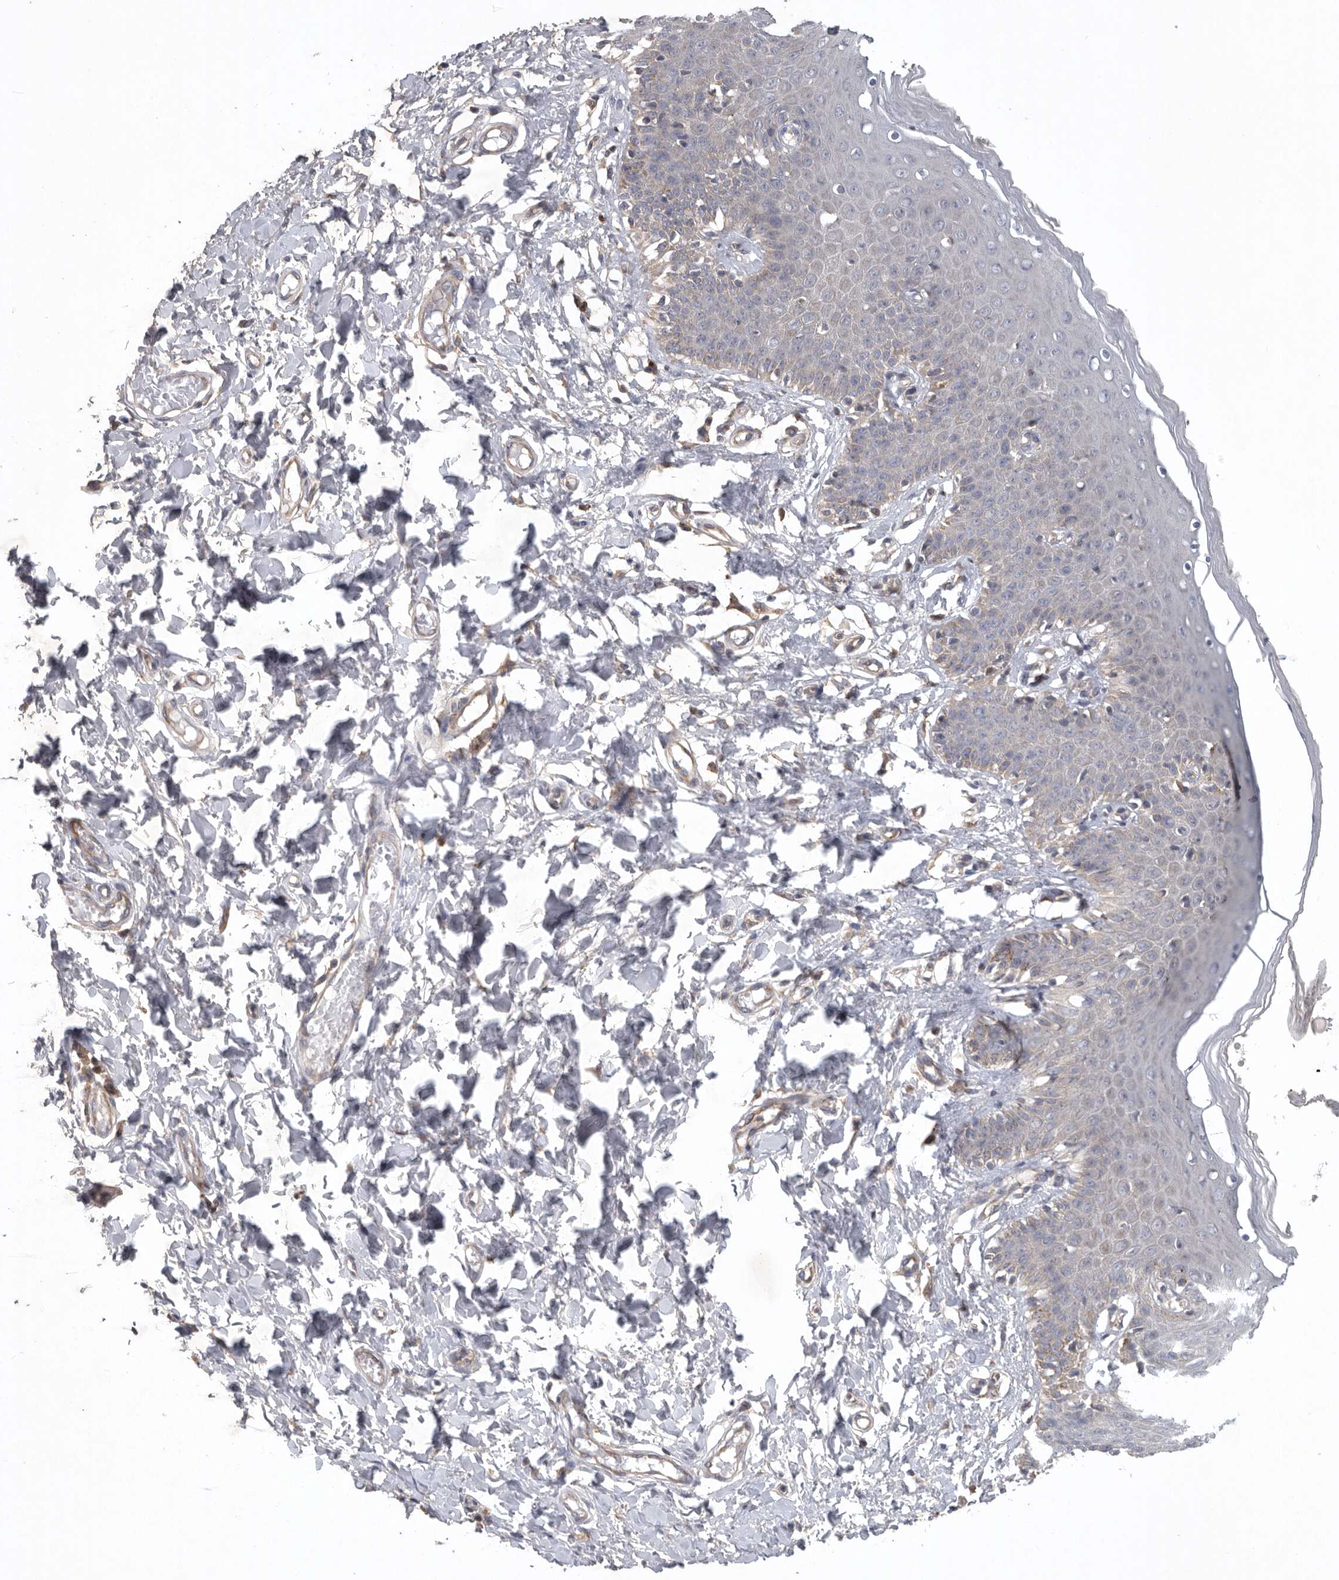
{"staining": {"intensity": "moderate", "quantity": "25%-75%", "location": "cytoplasmic/membranous"}, "tissue": "skin", "cell_type": "Epidermal cells", "image_type": "normal", "snomed": [{"axis": "morphology", "description": "Normal tissue, NOS"}, {"axis": "topography", "description": "Vulva"}], "caption": "A photomicrograph of skin stained for a protein reveals moderate cytoplasmic/membranous brown staining in epidermal cells.", "gene": "C1orf109", "patient": {"sex": "female", "age": 66}}